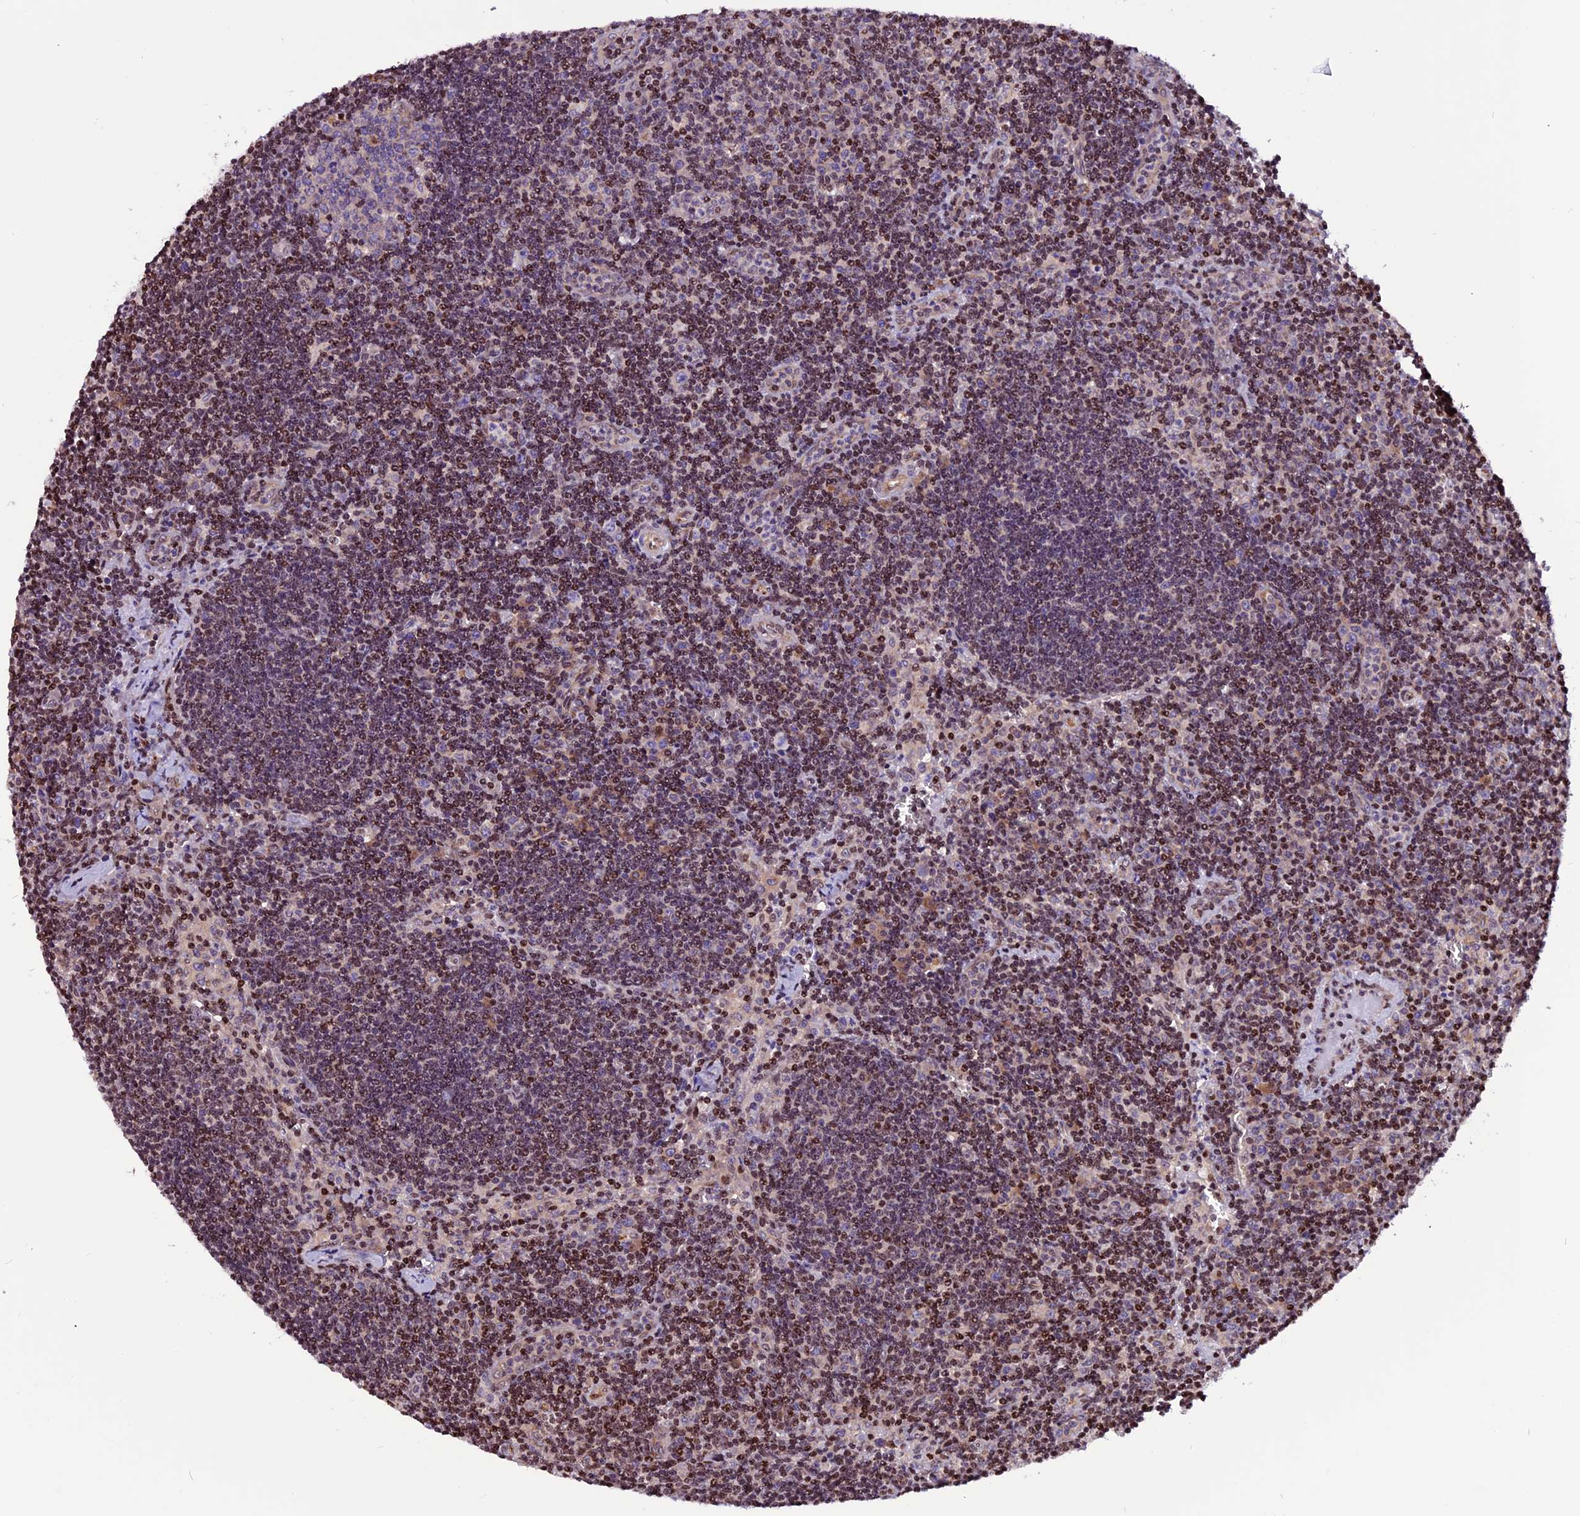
{"staining": {"intensity": "moderate", "quantity": "<25%", "location": "nuclear"}, "tissue": "lymph node", "cell_type": "Germinal center cells", "image_type": "normal", "snomed": [{"axis": "morphology", "description": "Normal tissue, NOS"}, {"axis": "topography", "description": "Lymph node"}], "caption": "Lymph node stained with DAB (3,3'-diaminobenzidine) immunohistochemistry demonstrates low levels of moderate nuclear positivity in approximately <25% of germinal center cells.", "gene": "RINL", "patient": {"sex": "female", "age": 32}}